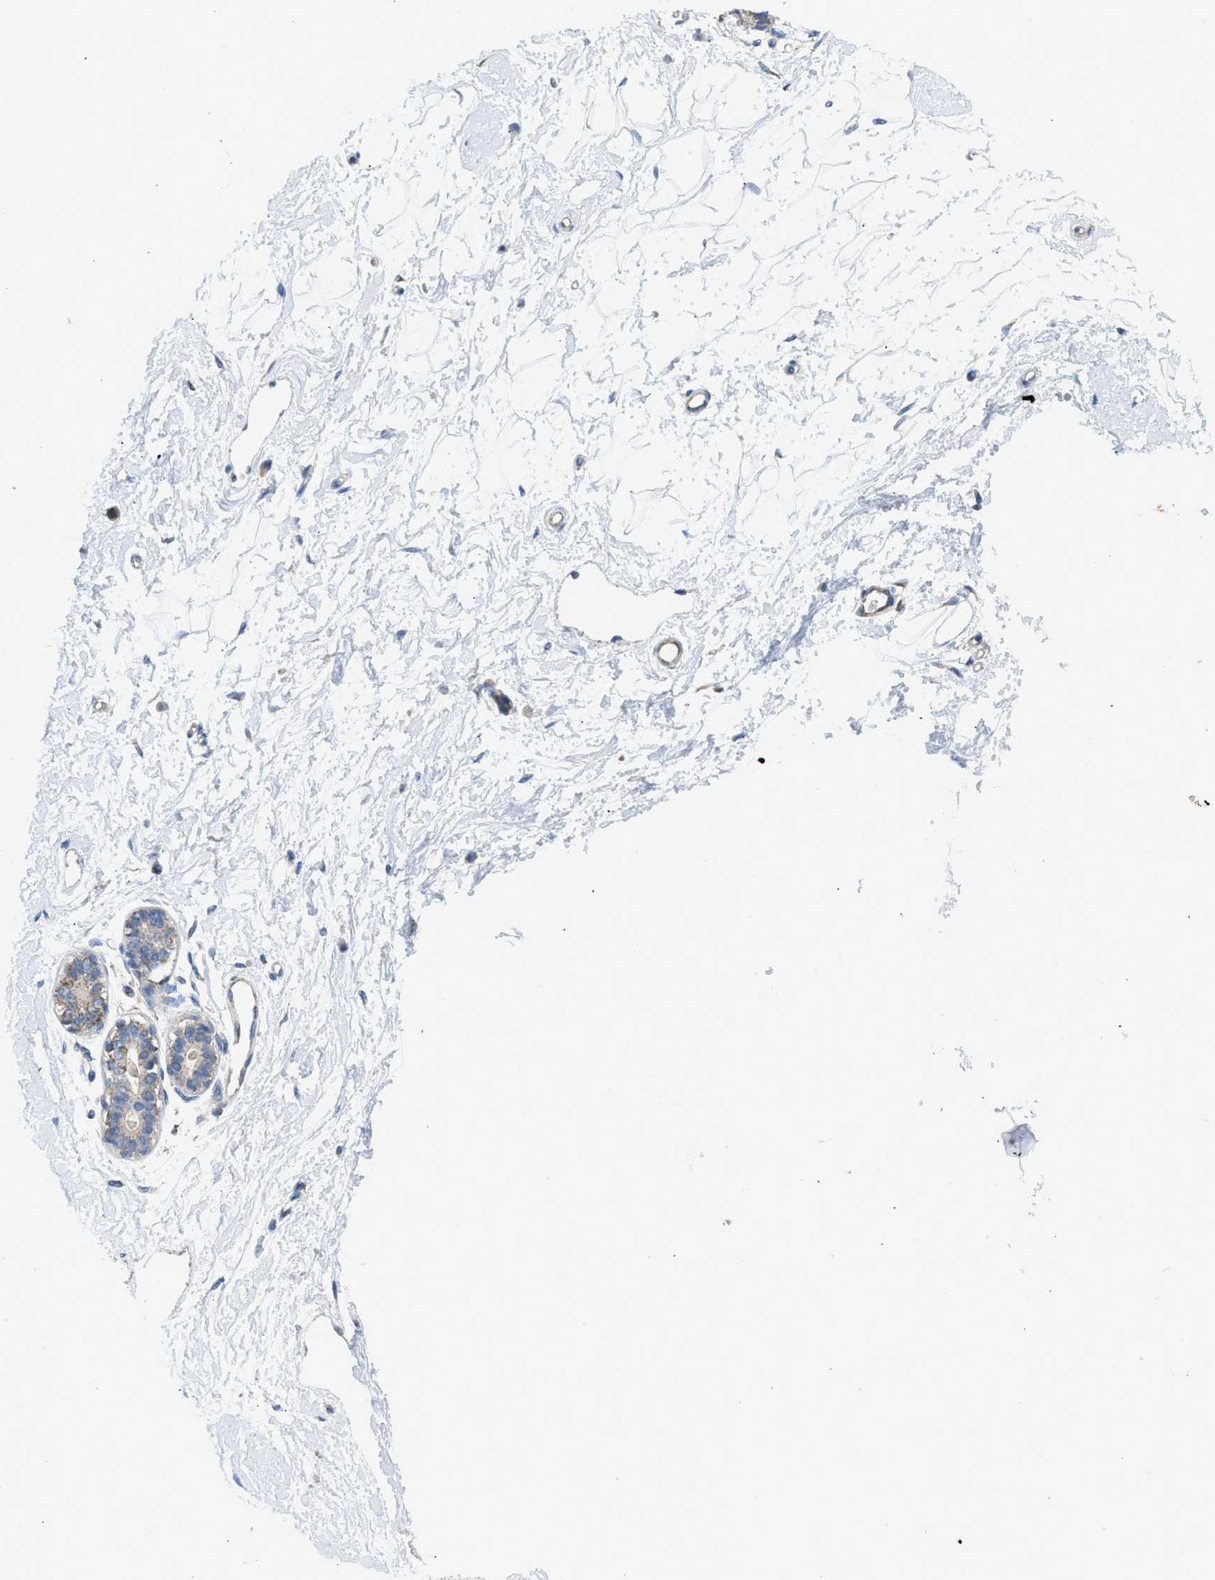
{"staining": {"intensity": "negative", "quantity": "none", "location": "none"}, "tissue": "breast", "cell_type": "Adipocytes", "image_type": "normal", "snomed": [{"axis": "morphology", "description": "Normal tissue, NOS"}, {"axis": "topography", "description": "Breast"}], "caption": "Immunohistochemical staining of normal human breast demonstrates no significant staining in adipocytes.", "gene": "GOT2", "patient": {"sex": "female", "age": 45}}